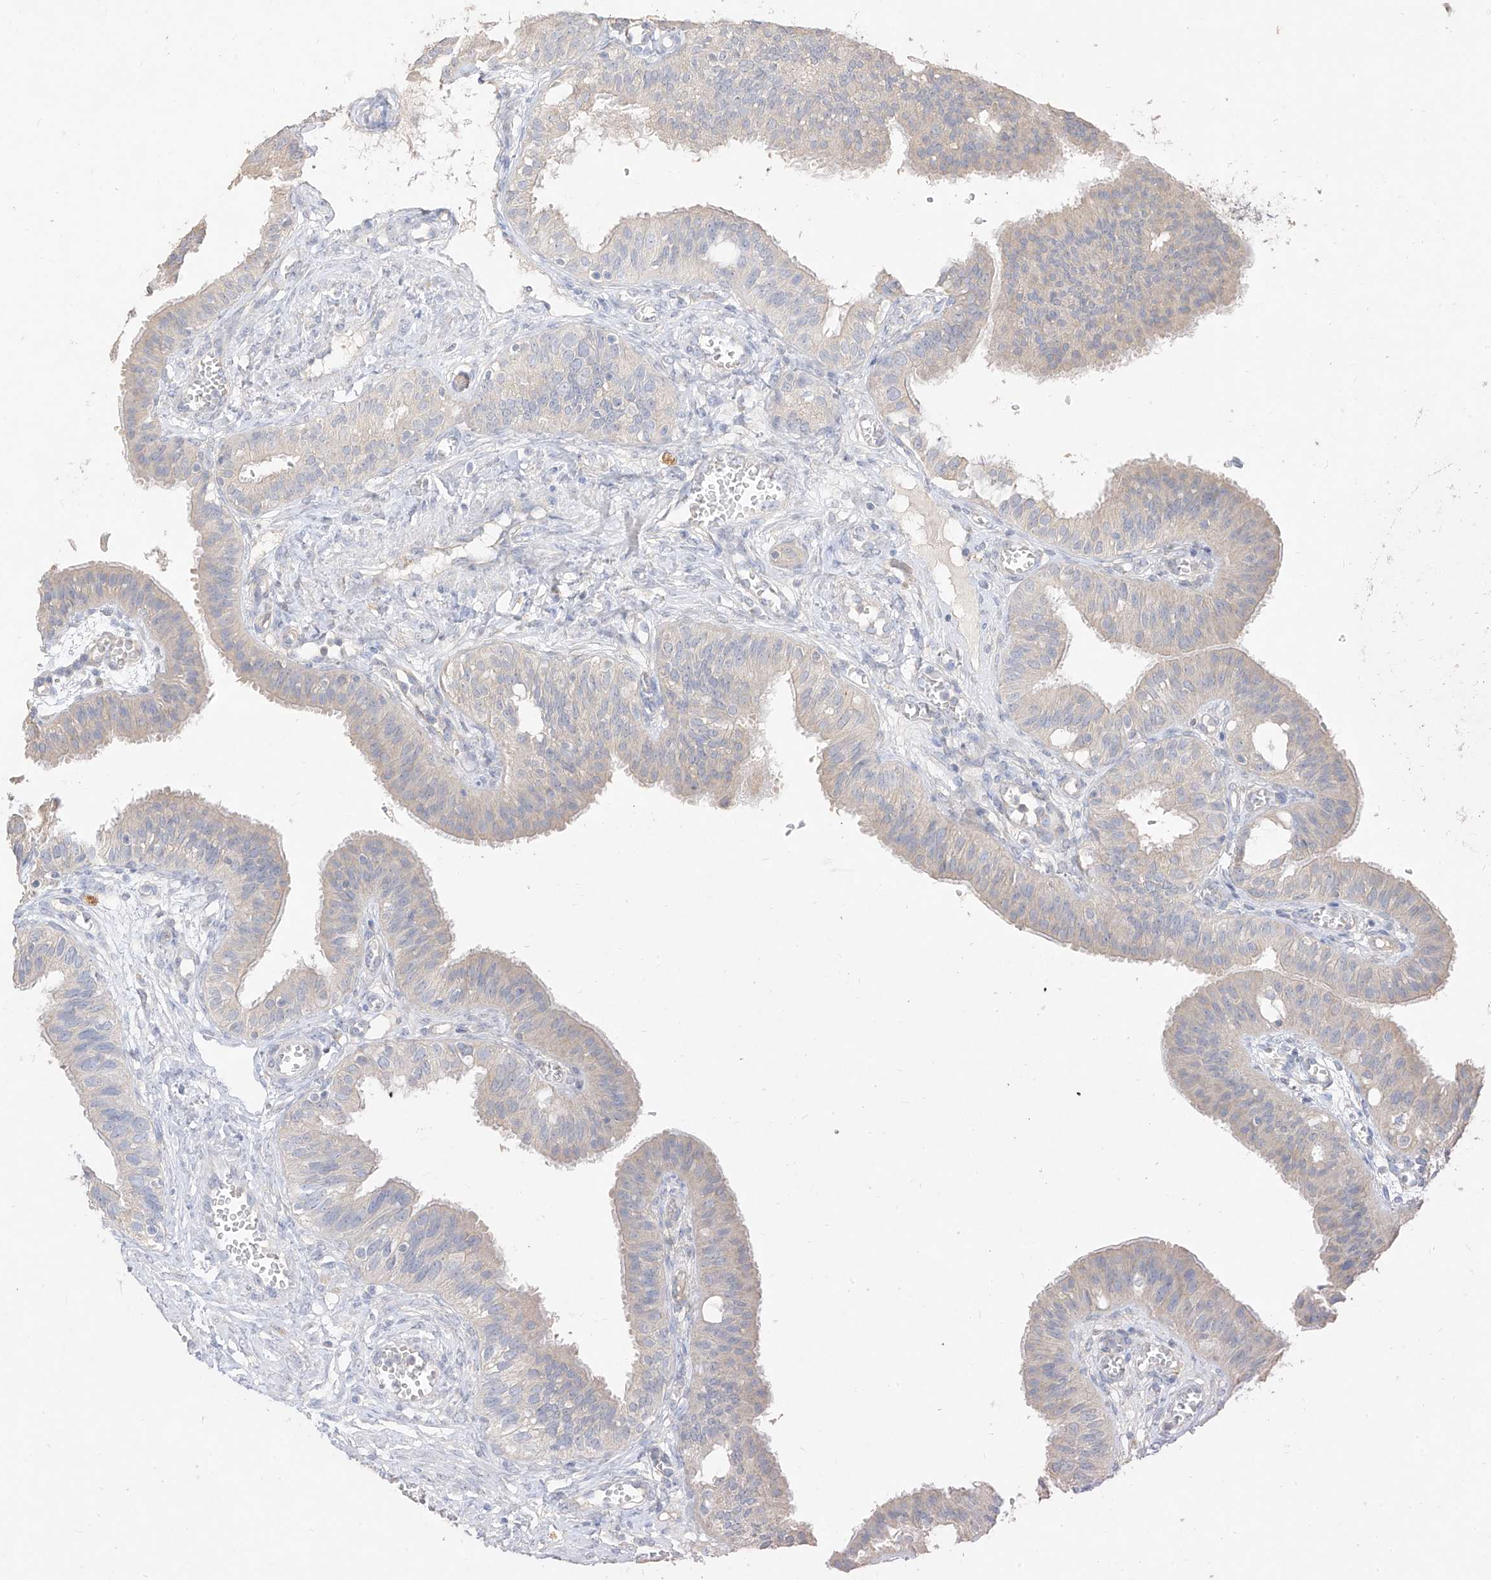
{"staining": {"intensity": "negative", "quantity": "none", "location": "none"}, "tissue": "fallopian tube", "cell_type": "Glandular cells", "image_type": "normal", "snomed": [{"axis": "morphology", "description": "Normal tissue, NOS"}, {"axis": "topography", "description": "Fallopian tube"}, {"axis": "topography", "description": "Ovary"}], "caption": "A high-resolution image shows IHC staining of benign fallopian tube, which reveals no significant staining in glandular cells. (DAB (3,3'-diaminobenzidine) immunohistochemistry with hematoxylin counter stain).", "gene": "ZZEF1", "patient": {"sex": "female", "age": 42}}